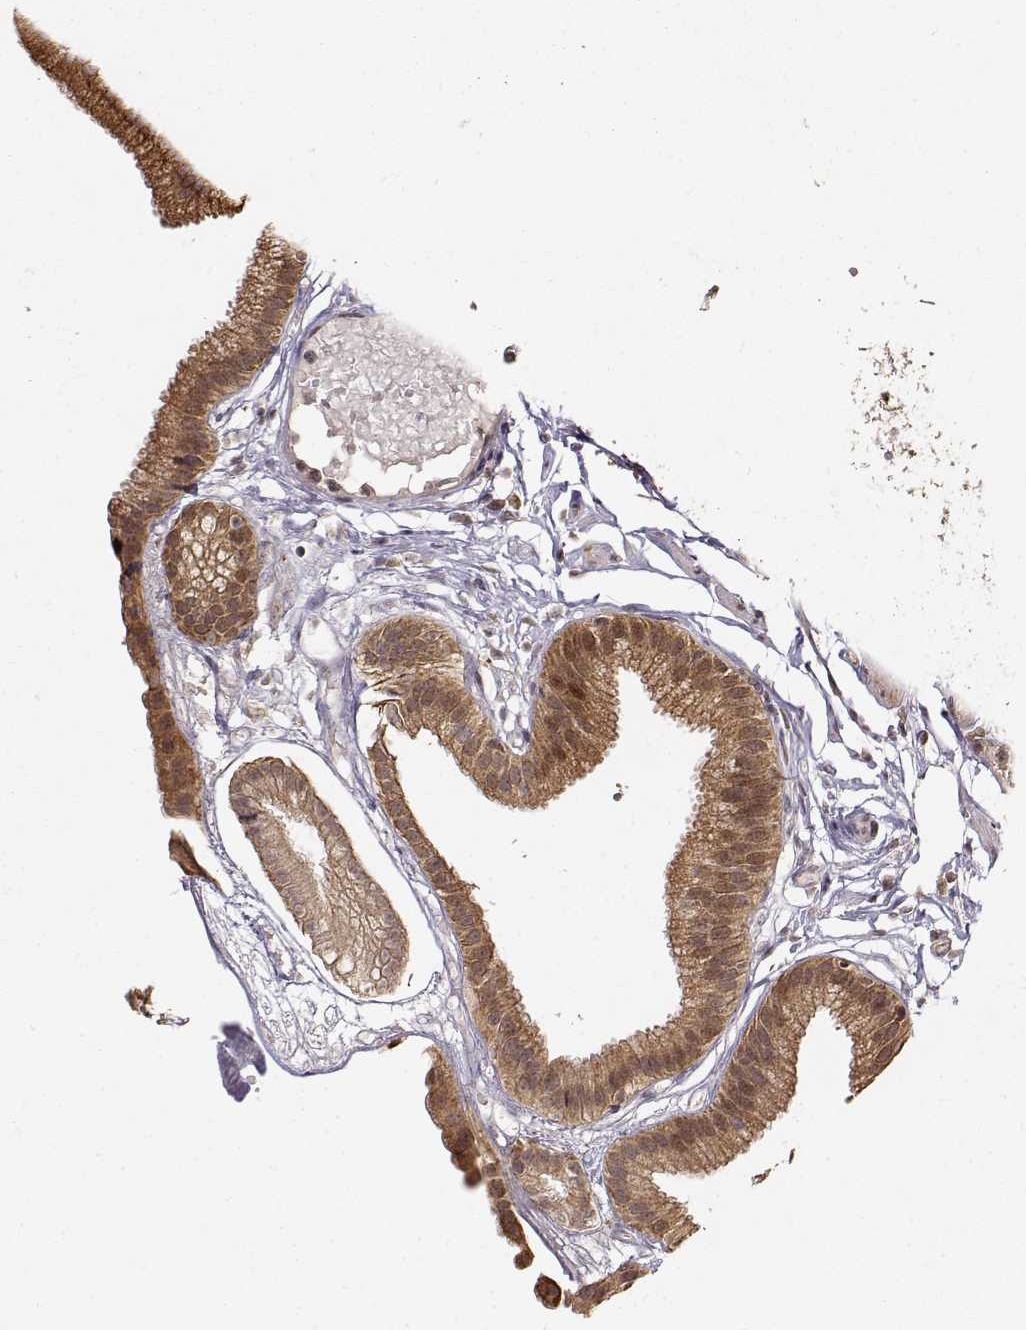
{"staining": {"intensity": "moderate", "quantity": ">75%", "location": "cytoplasmic/membranous,nuclear"}, "tissue": "gallbladder", "cell_type": "Glandular cells", "image_type": "normal", "snomed": [{"axis": "morphology", "description": "Normal tissue, NOS"}, {"axis": "topography", "description": "Gallbladder"}], "caption": "IHC (DAB) staining of benign gallbladder demonstrates moderate cytoplasmic/membranous,nuclear protein staining in about >75% of glandular cells.", "gene": "MAEA", "patient": {"sex": "female", "age": 45}}